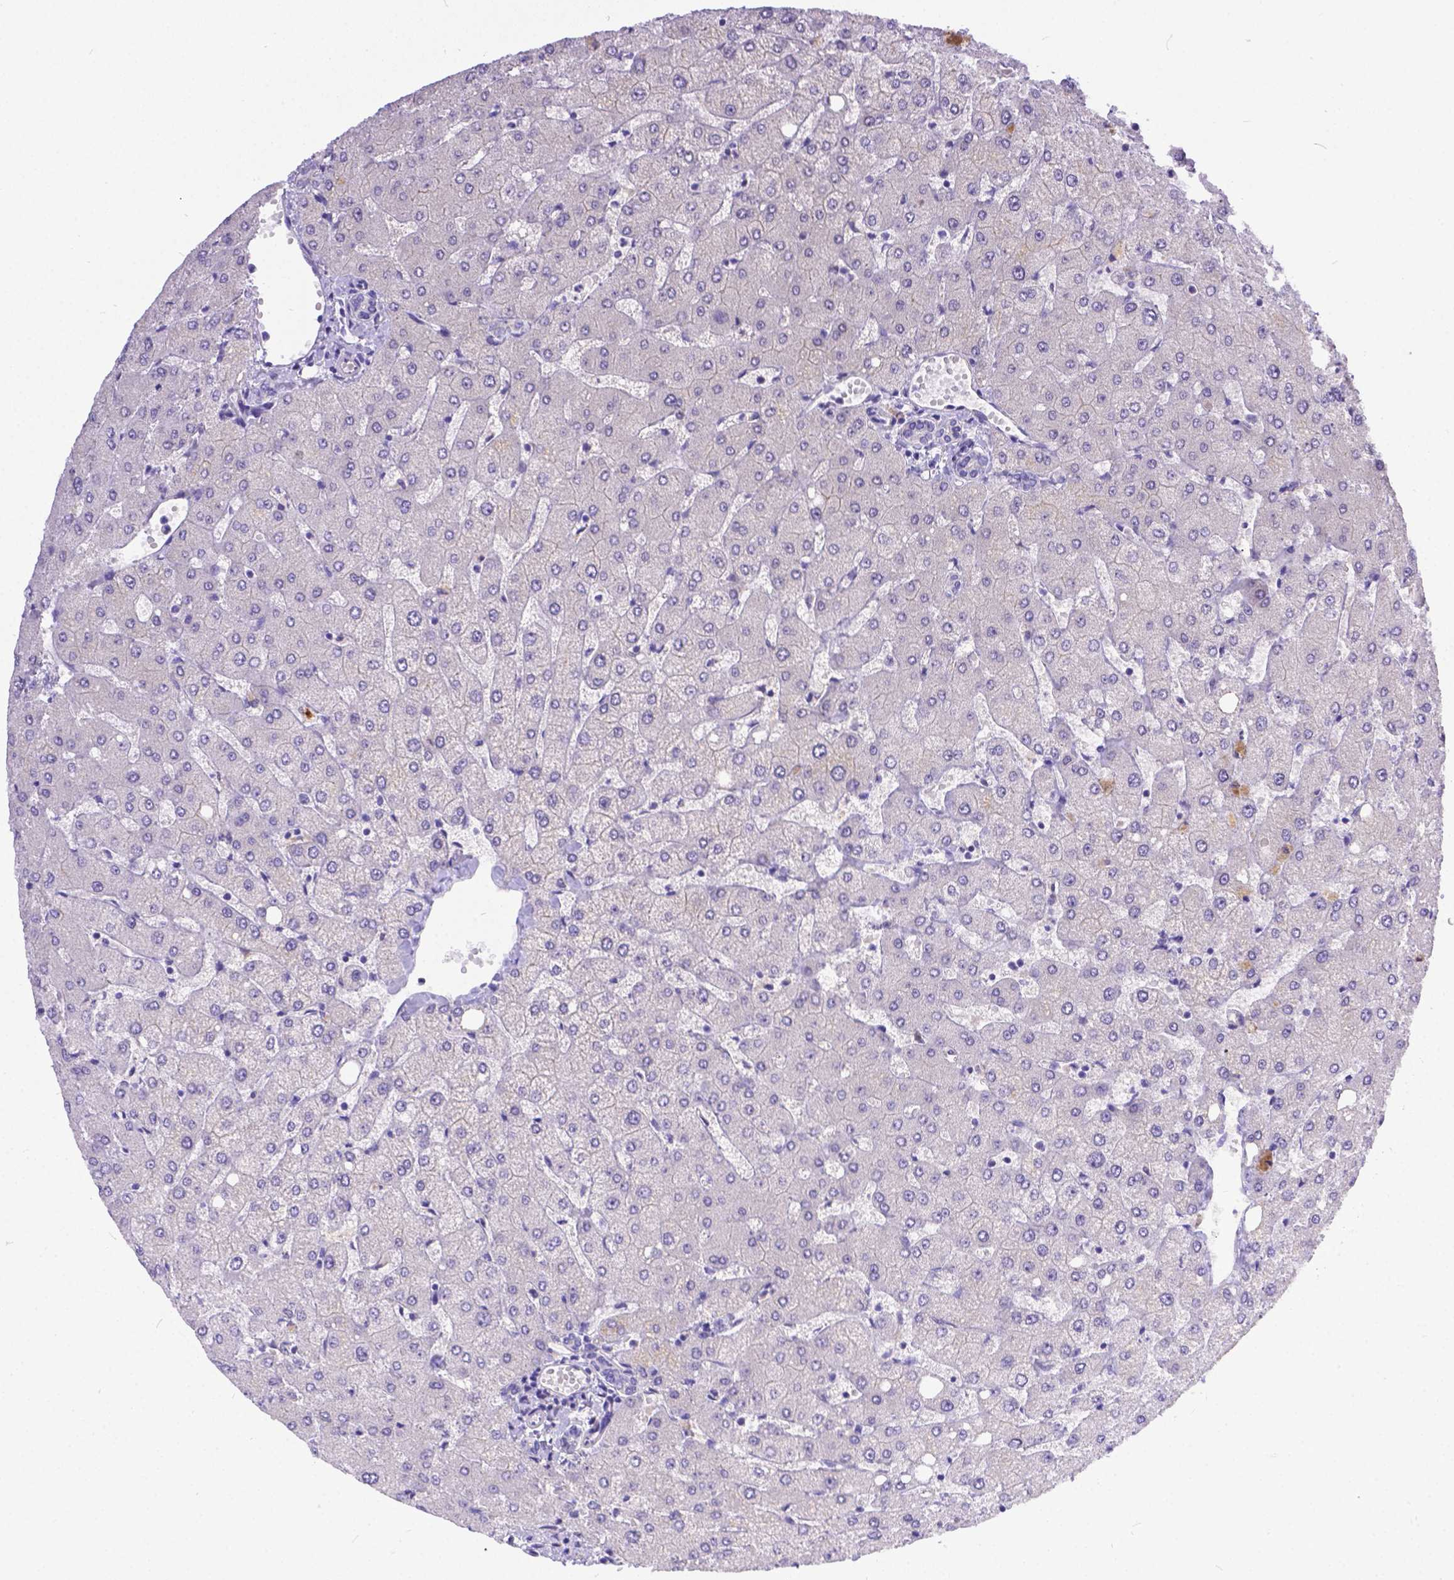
{"staining": {"intensity": "negative", "quantity": "none", "location": "none"}, "tissue": "liver", "cell_type": "Cholangiocytes", "image_type": "normal", "snomed": [{"axis": "morphology", "description": "Normal tissue, NOS"}, {"axis": "topography", "description": "Liver"}], "caption": "A micrograph of human liver is negative for staining in cholangiocytes. (Stains: DAB IHC with hematoxylin counter stain, Microscopy: brightfield microscopy at high magnification).", "gene": "DLEC1", "patient": {"sex": "female", "age": 54}}